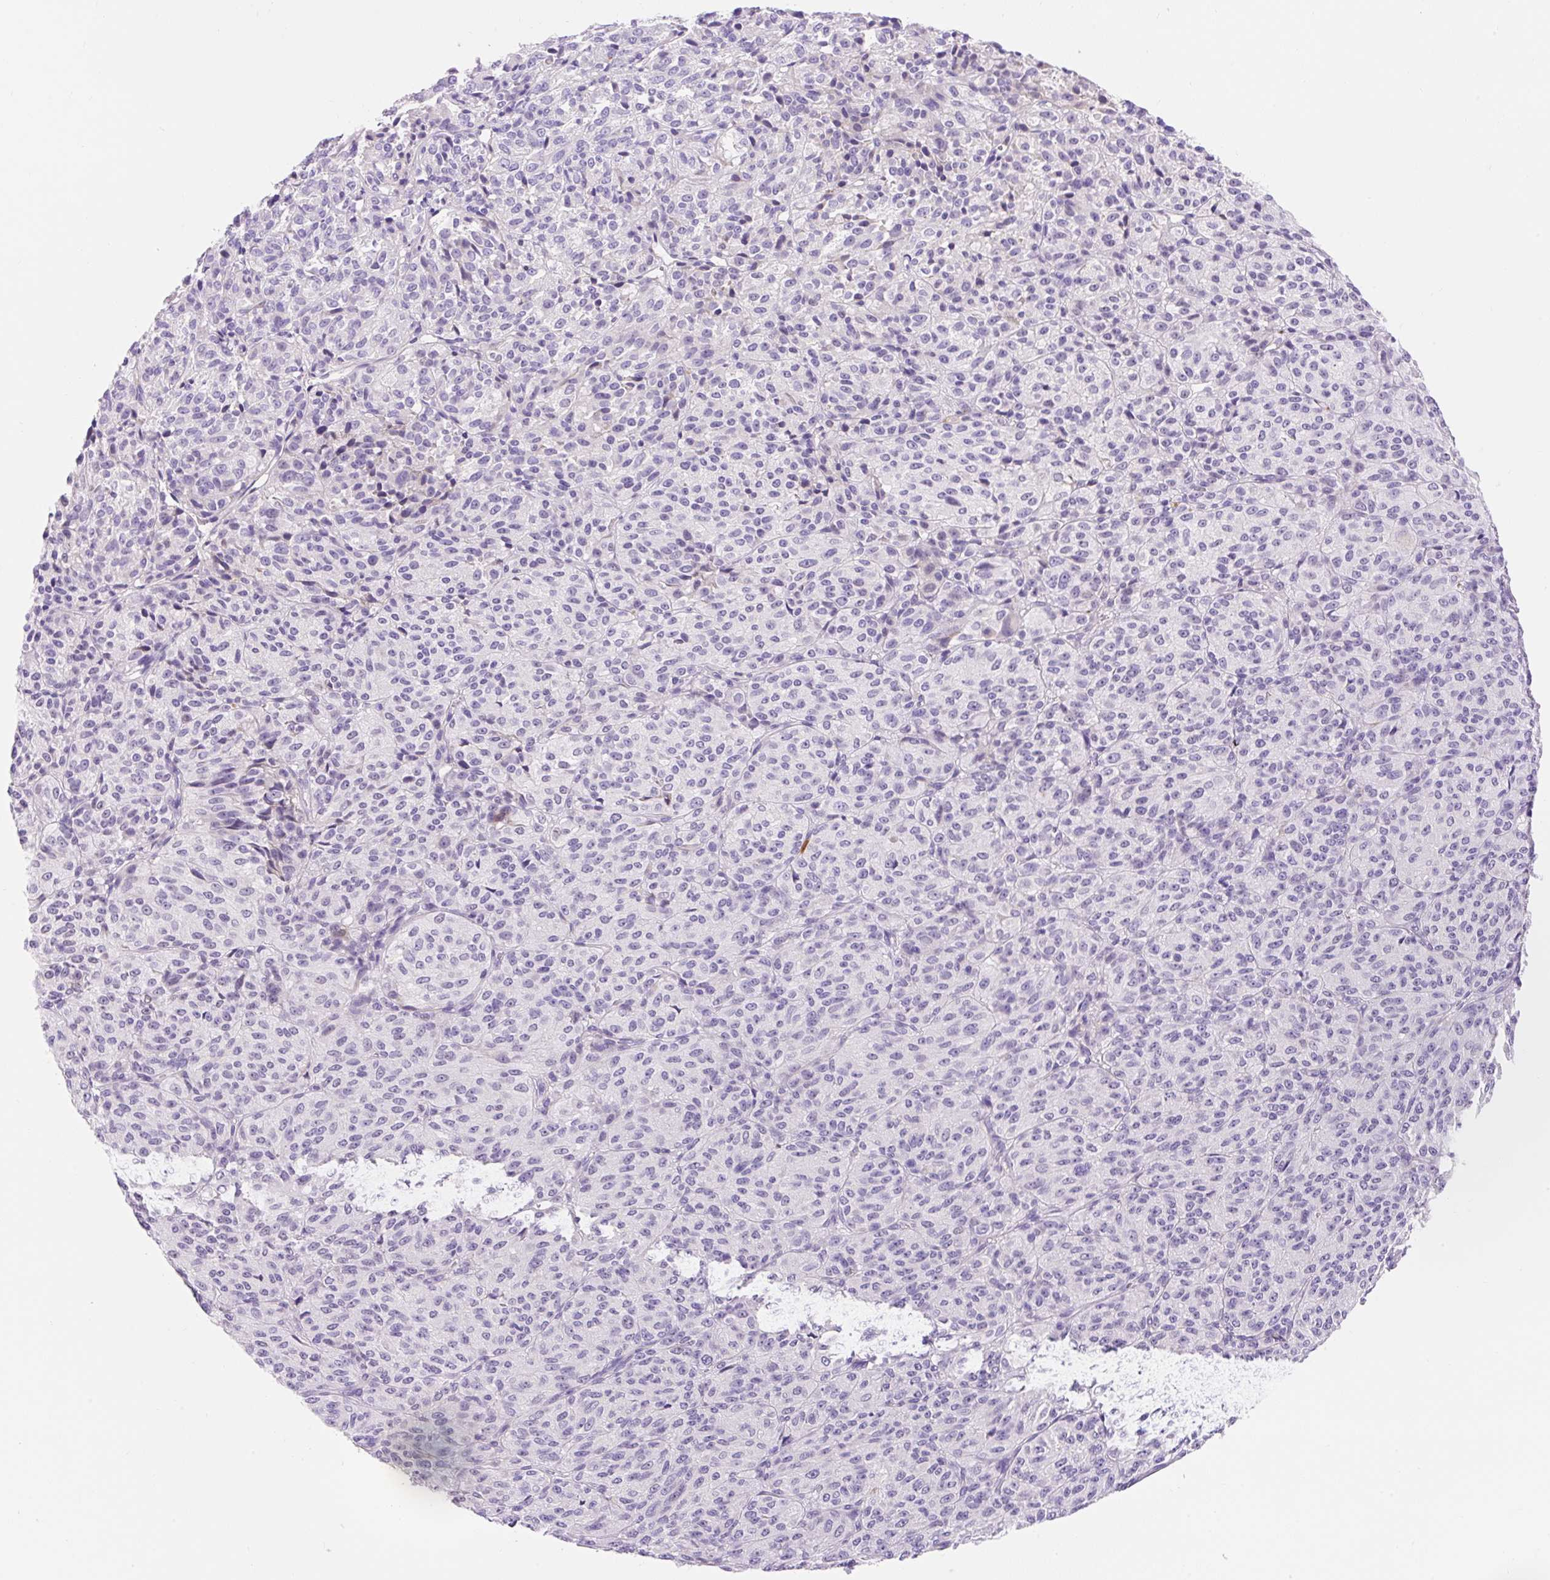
{"staining": {"intensity": "negative", "quantity": "none", "location": "none"}, "tissue": "melanoma", "cell_type": "Tumor cells", "image_type": "cancer", "snomed": [{"axis": "morphology", "description": "Malignant melanoma, Metastatic site"}, {"axis": "topography", "description": "Brain"}], "caption": "High power microscopy micrograph of an immunohistochemistry micrograph of malignant melanoma (metastatic site), revealing no significant expression in tumor cells. (DAB immunohistochemistry visualized using brightfield microscopy, high magnification).", "gene": "TMEM150C", "patient": {"sex": "female", "age": 56}}